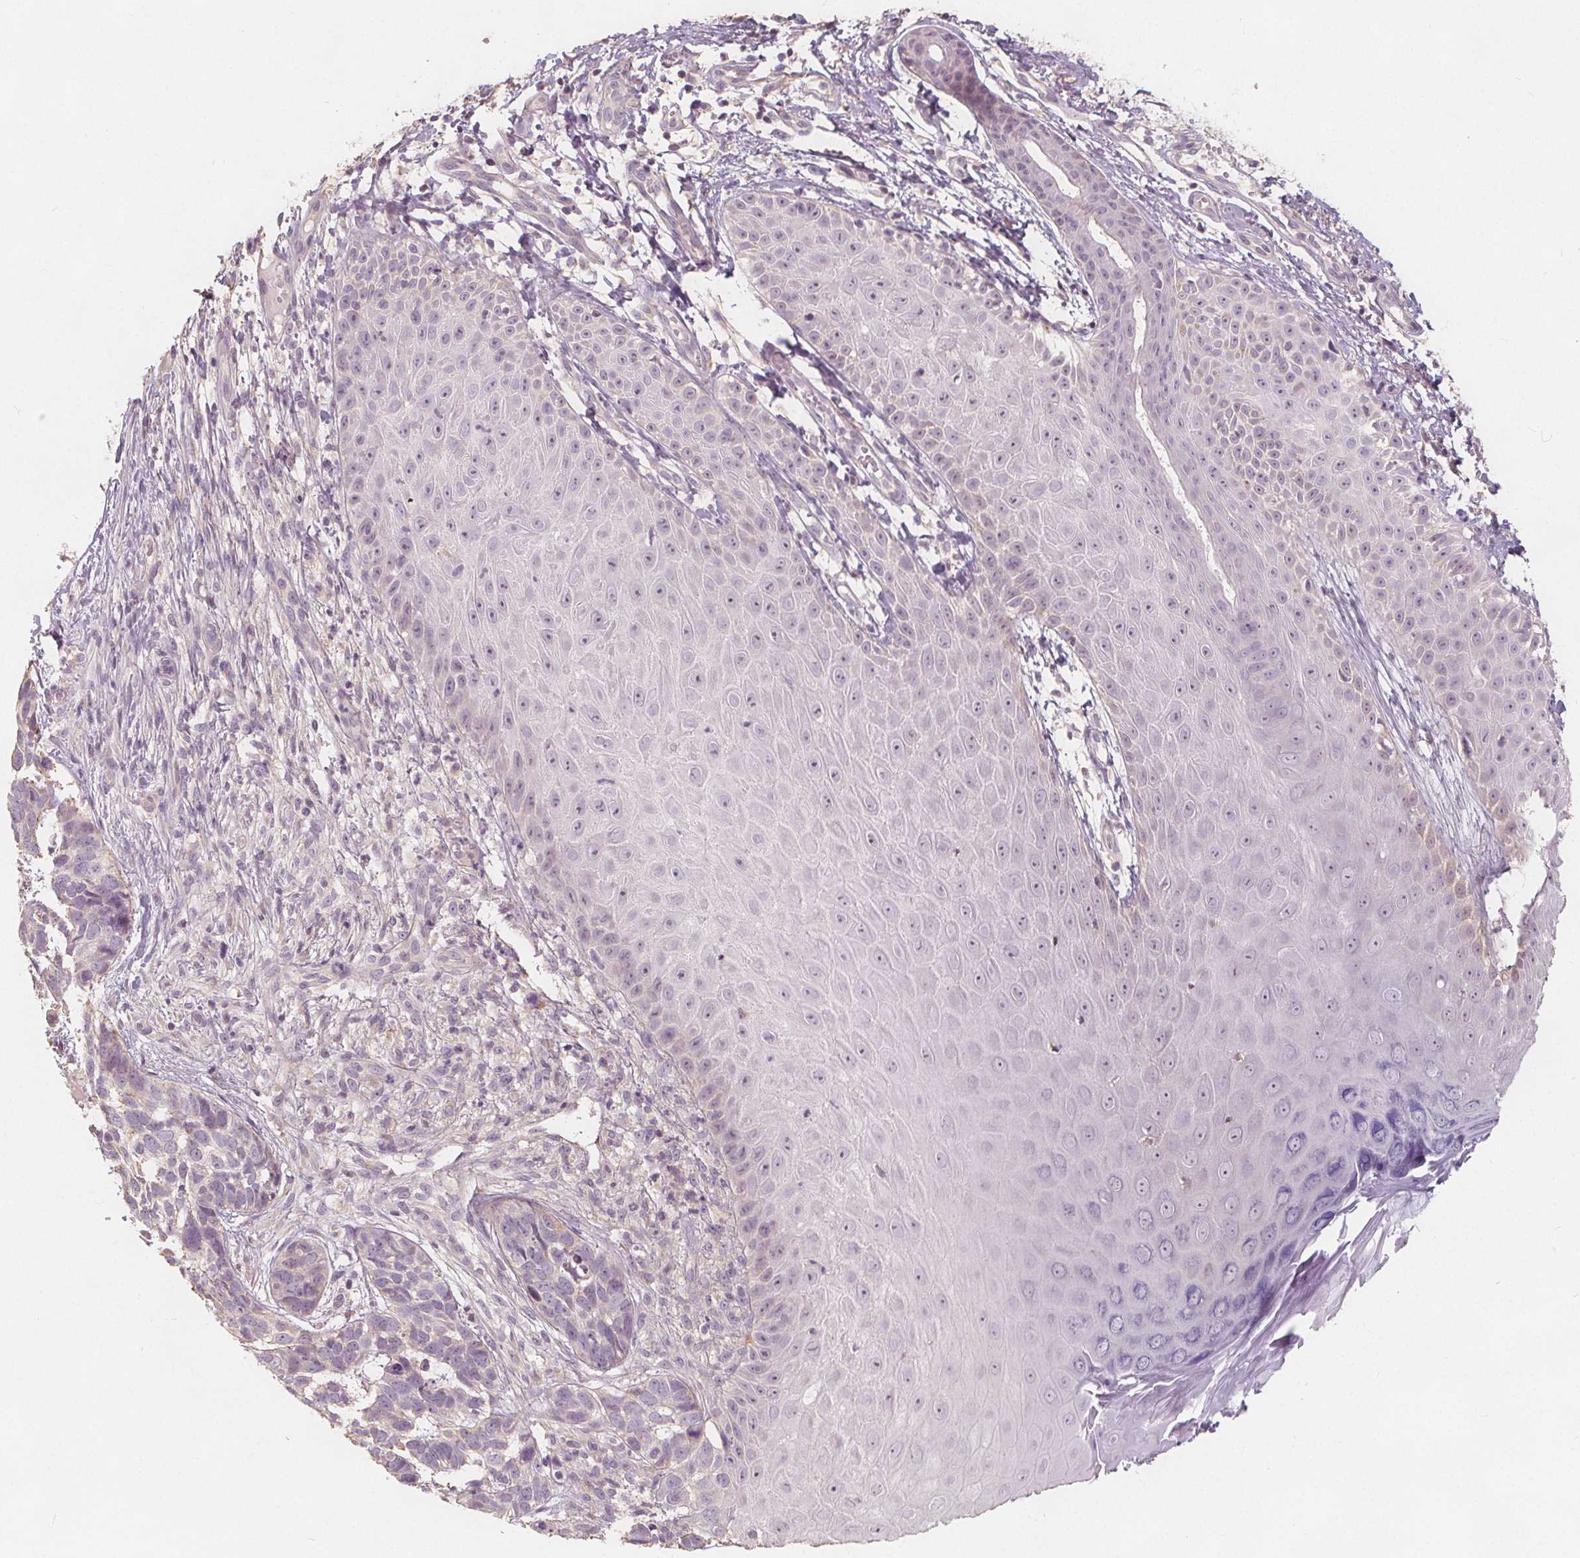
{"staining": {"intensity": "negative", "quantity": "none", "location": "none"}, "tissue": "skin cancer", "cell_type": "Tumor cells", "image_type": "cancer", "snomed": [{"axis": "morphology", "description": "Basal cell carcinoma"}, {"axis": "topography", "description": "Skin"}], "caption": "Micrograph shows no significant protein positivity in tumor cells of skin basal cell carcinoma.", "gene": "DRC3", "patient": {"sex": "male", "age": 78}}